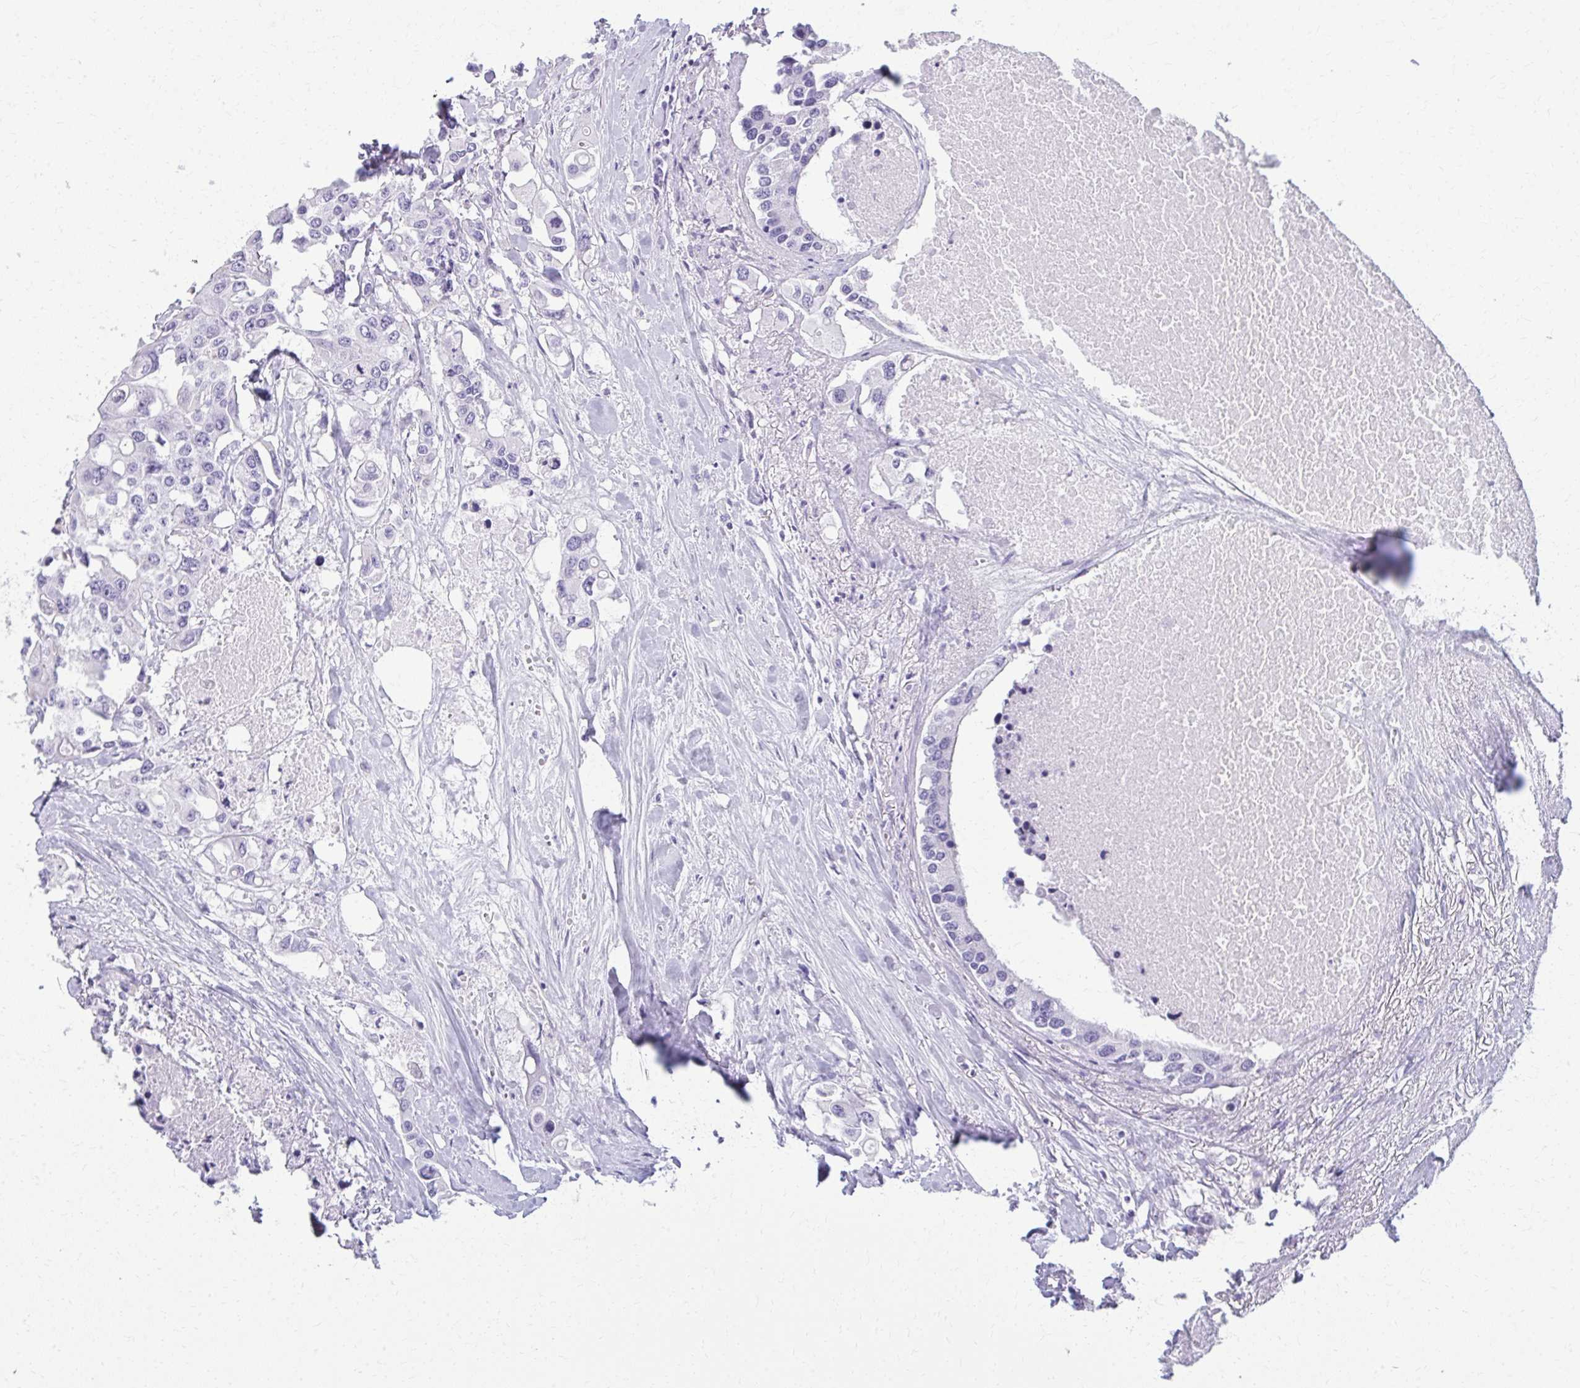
{"staining": {"intensity": "negative", "quantity": "none", "location": "none"}, "tissue": "colorectal cancer", "cell_type": "Tumor cells", "image_type": "cancer", "snomed": [{"axis": "morphology", "description": "Adenocarcinoma, NOS"}, {"axis": "topography", "description": "Colon"}], "caption": "Immunohistochemical staining of adenocarcinoma (colorectal) demonstrates no significant staining in tumor cells.", "gene": "SCLY", "patient": {"sex": "male", "age": 77}}